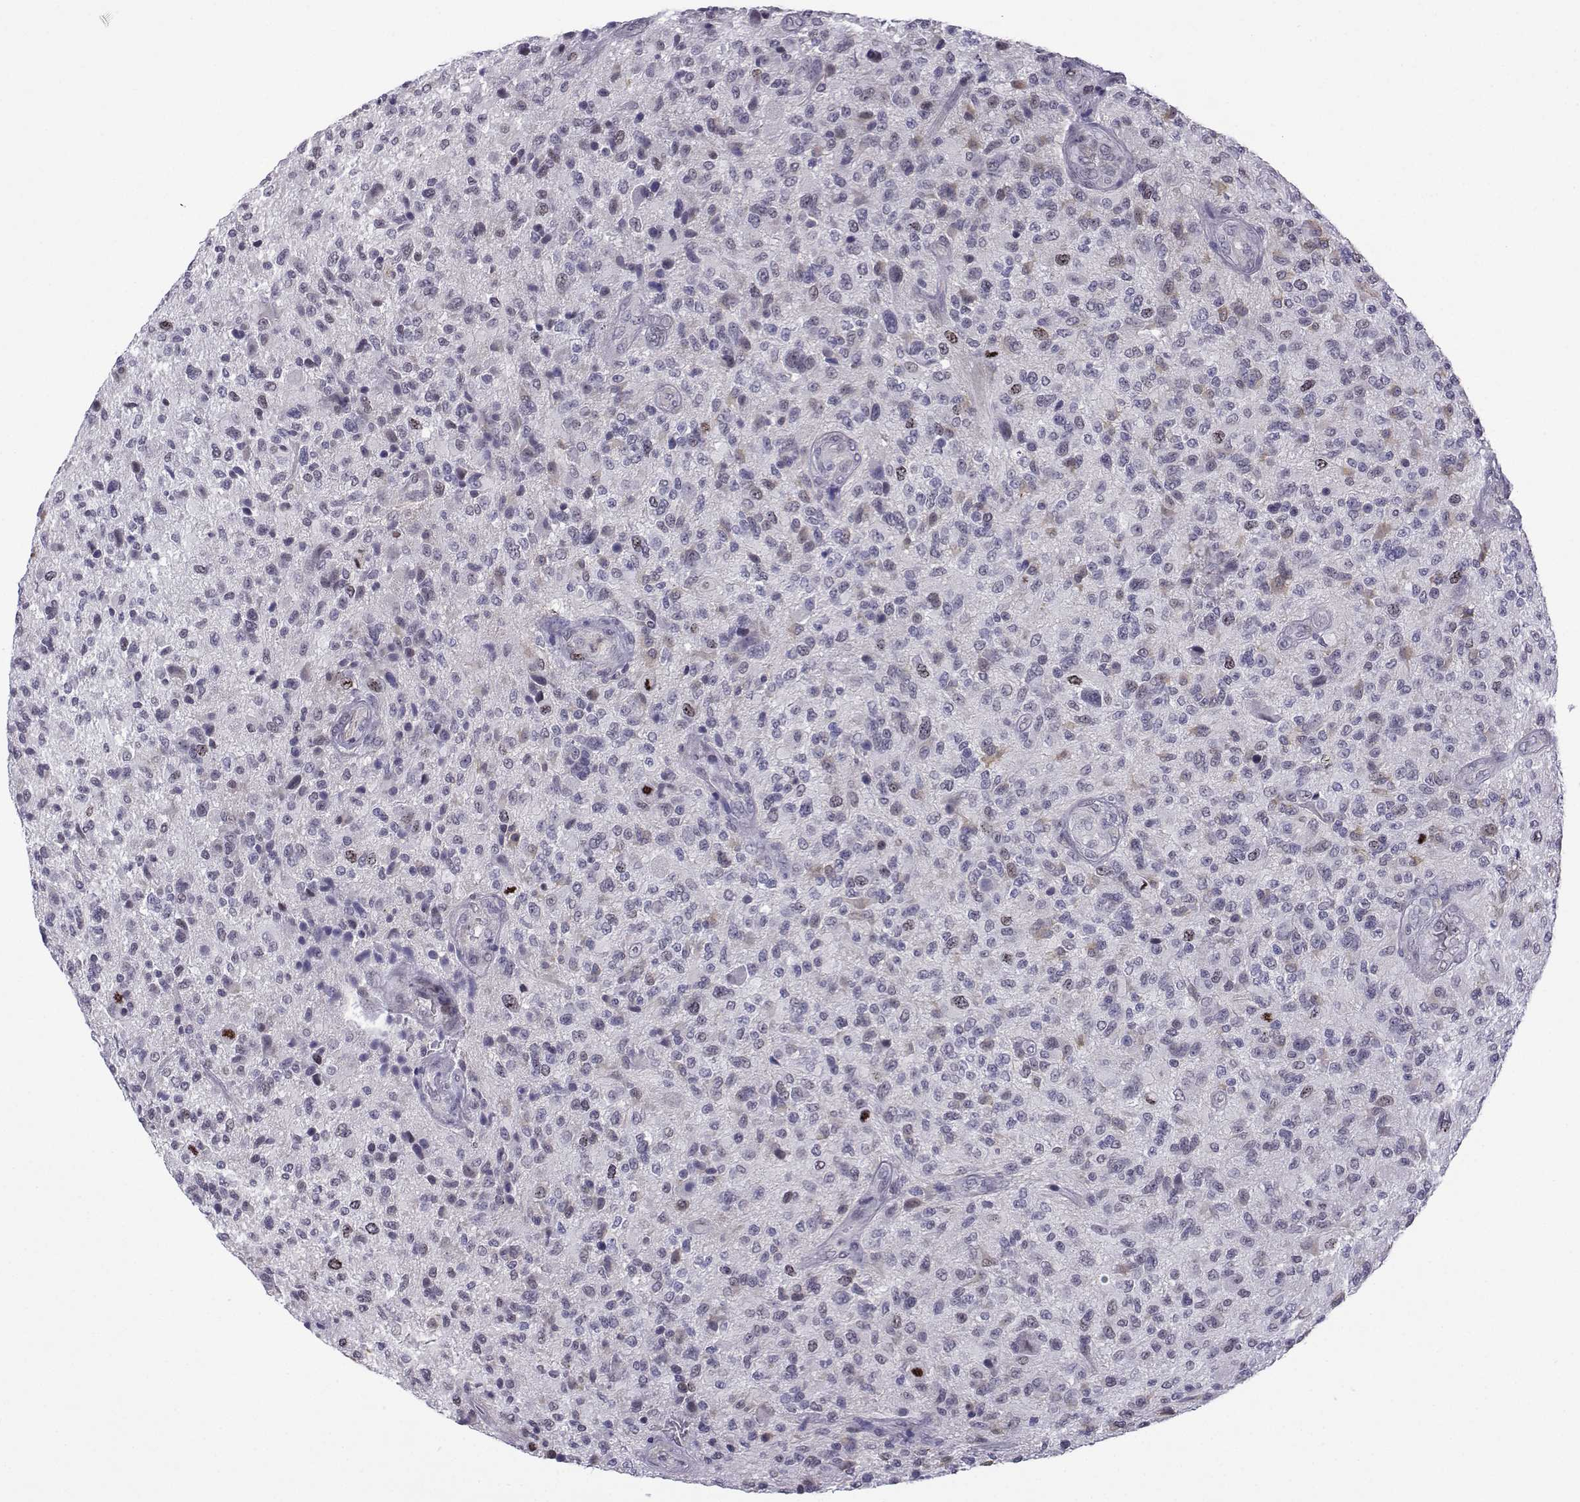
{"staining": {"intensity": "moderate", "quantity": "<25%", "location": "cytoplasmic/membranous,nuclear"}, "tissue": "glioma", "cell_type": "Tumor cells", "image_type": "cancer", "snomed": [{"axis": "morphology", "description": "Glioma, malignant, High grade"}, {"axis": "topography", "description": "Brain"}], "caption": "Moderate cytoplasmic/membranous and nuclear protein expression is seen in about <25% of tumor cells in high-grade glioma (malignant). The protein of interest is stained brown, and the nuclei are stained in blue (DAB IHC with brightfield microscopy, high magnification).", "gene": "INCENP", "patient": {"sex": "male", "age": 47}}